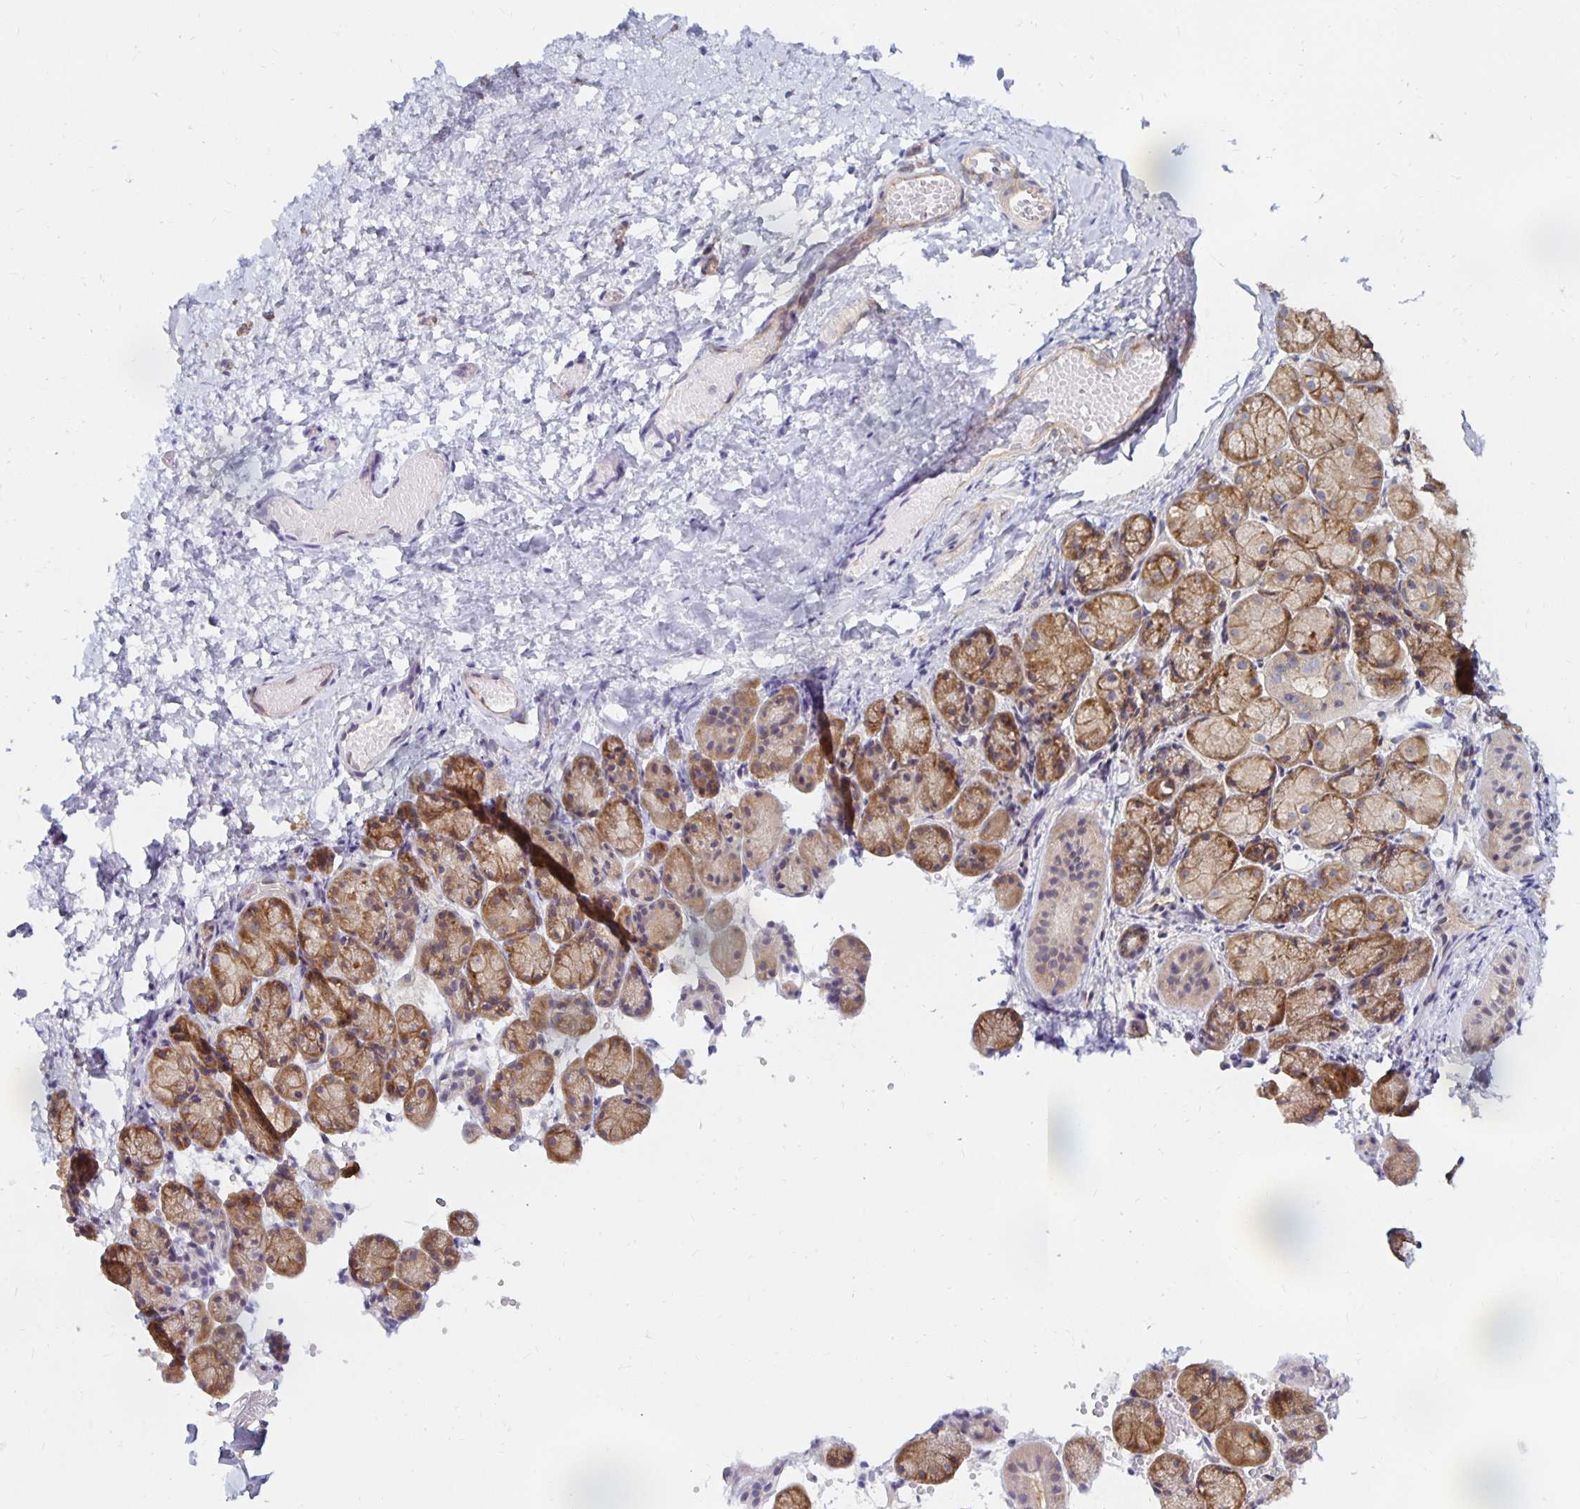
{"staining": {"intensity": "moderate", "quantity": ">75%", "location": "cytoplasmic/membranous"}, "tissue": "salivary gland", "cell_type": "Glandular cells", "image_type": "normal", "snomed": [{"axis": "morphology", "description": "Normal tissue, NOS"}, {"axis": "topography", "description": "Salivary gland"}], "caption": "Glandular cells show medium levels of moderate cytoplasmic/membranous positivity in about >75% of cells in normal human salivary gland. Immunohistochemistry stains the protein of interest in brown and the nuclei are stained blue.", "gene": "PDAP1", "patient": {"sex": "female", "age": 24}}